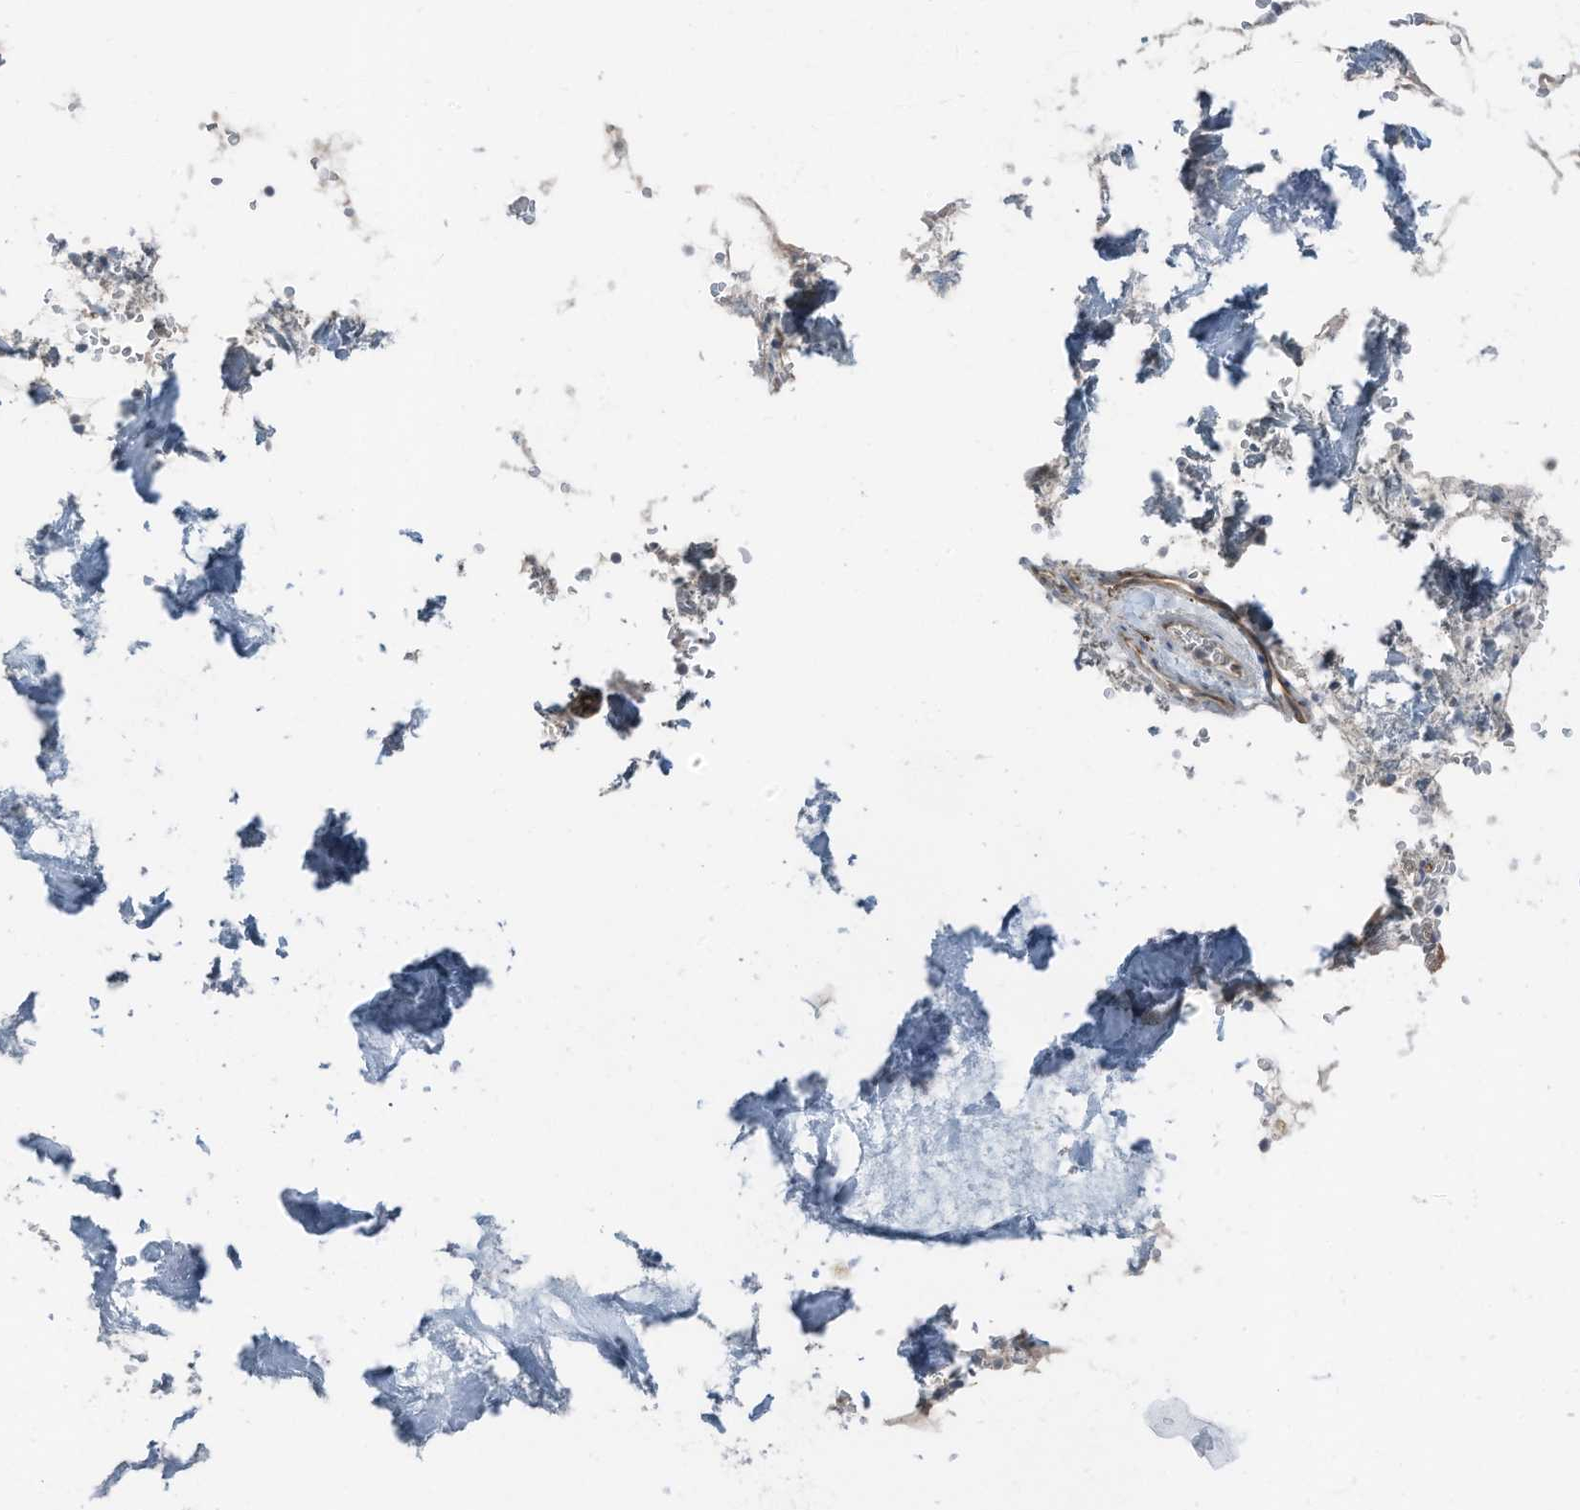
{"staining": {"intensity": "negative", "quantity": "none", "location": "none"}, "tissue": "bone marrow", "cell_type": "Hematopoietic cells", "image_type": "normal", "snomed": [{"axis": "morphology", "description": "Normal tissue, NOS"}, {"axis": "topography", "description": "Bone marrow"}], "caption": "IHC of unremarkable bone marrow displays no staining in hematopoietic cells.", "gene": "ARHGEF33", "patient": {"sex": "male", "age": 70}}